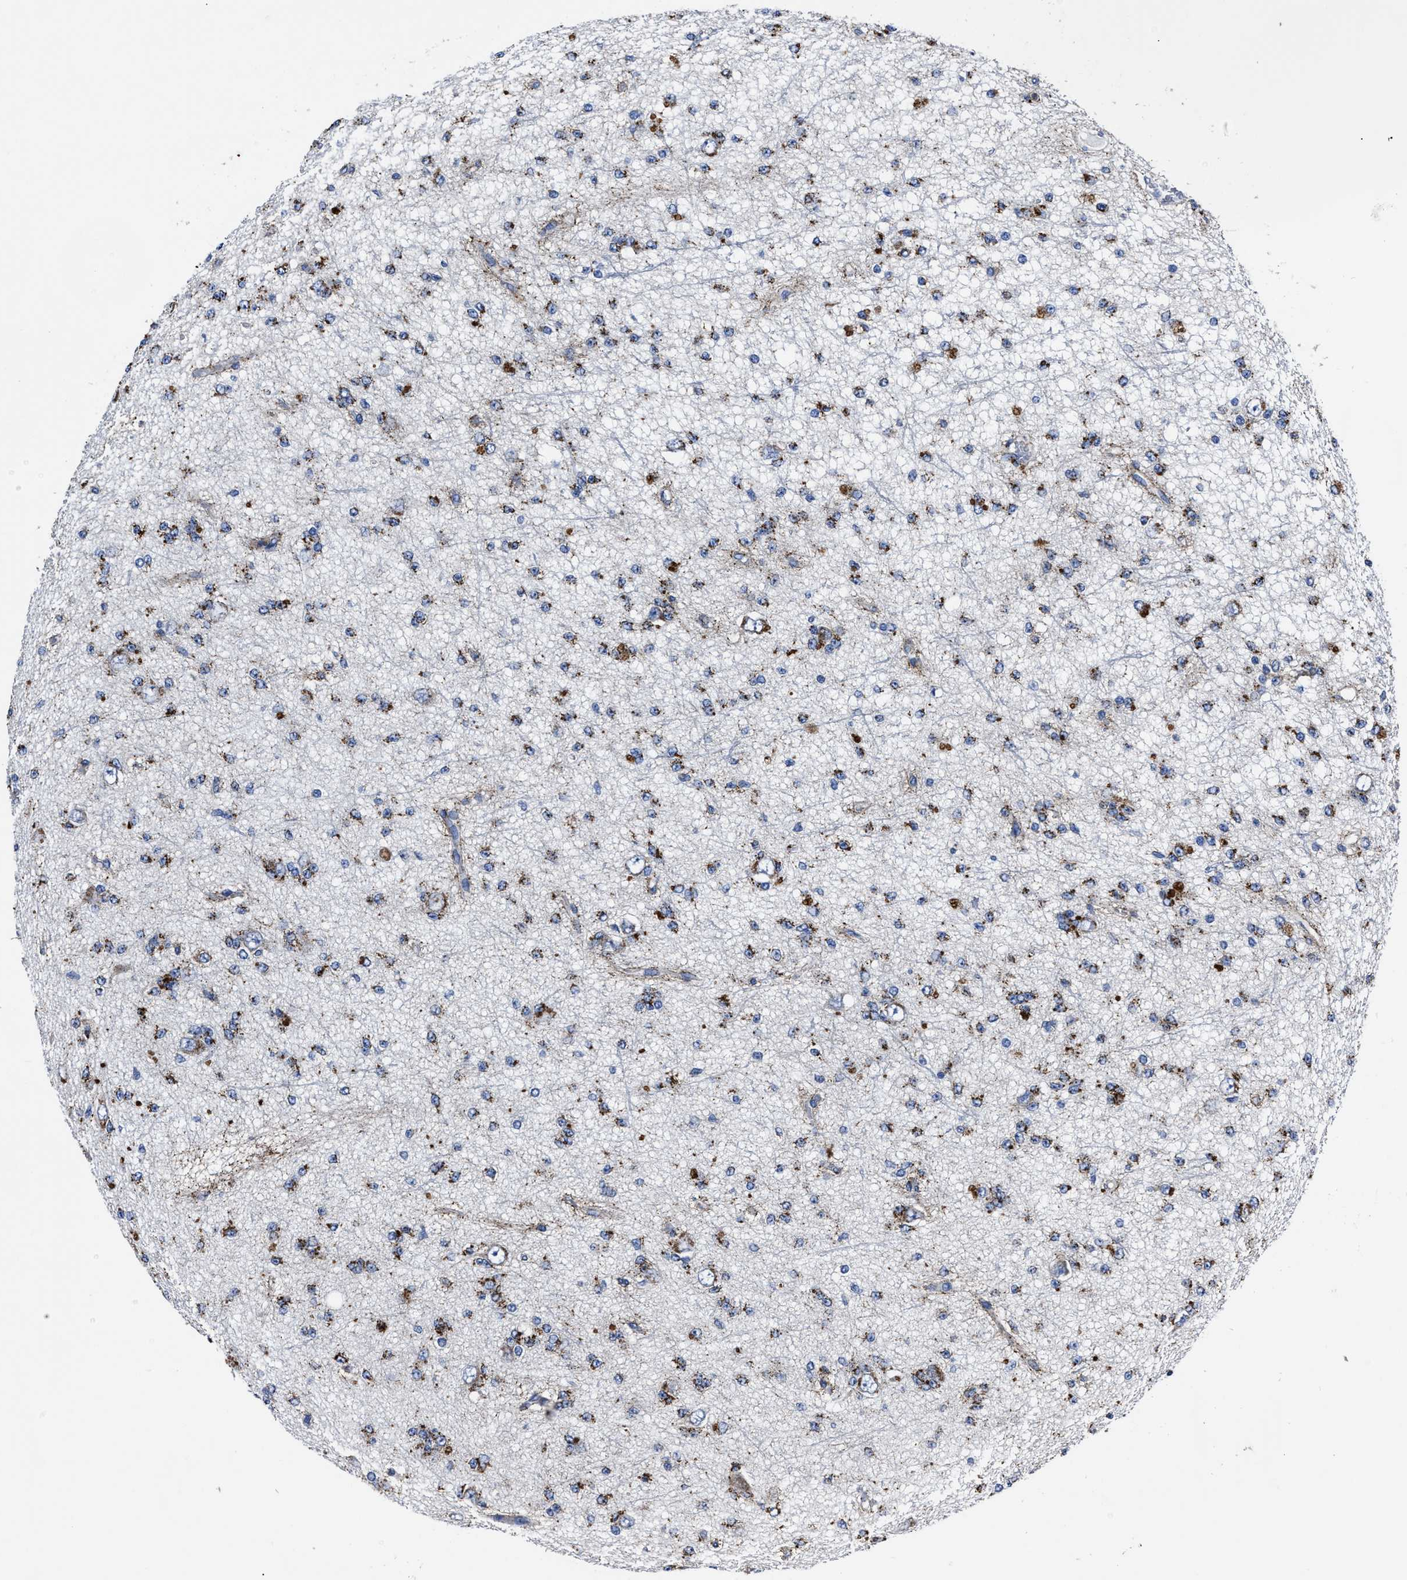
{"staining": {"intensity": "strong", "quantity": "25%-75%", "location": "cytoplasmic/membranous"}, "tissue": "glioma", "cell_type": "Tumor cells", "image_type": "cancer", "snomed": [{"axis": "morphology", "description": "Glioma, malignant, Low grade"}, {"axis": "topography", "description": "Brain"}], "caption": "A micrograph of glioma stained for a protein reveals strong cytoplasmic/membranous brown staining in tumor cells. Immunohistochemistry stains the protein of interest in brown and the nuclei are stained blue.", "gene": "LAMTOR4", "patient": {"sex": "male", "age": 38}}